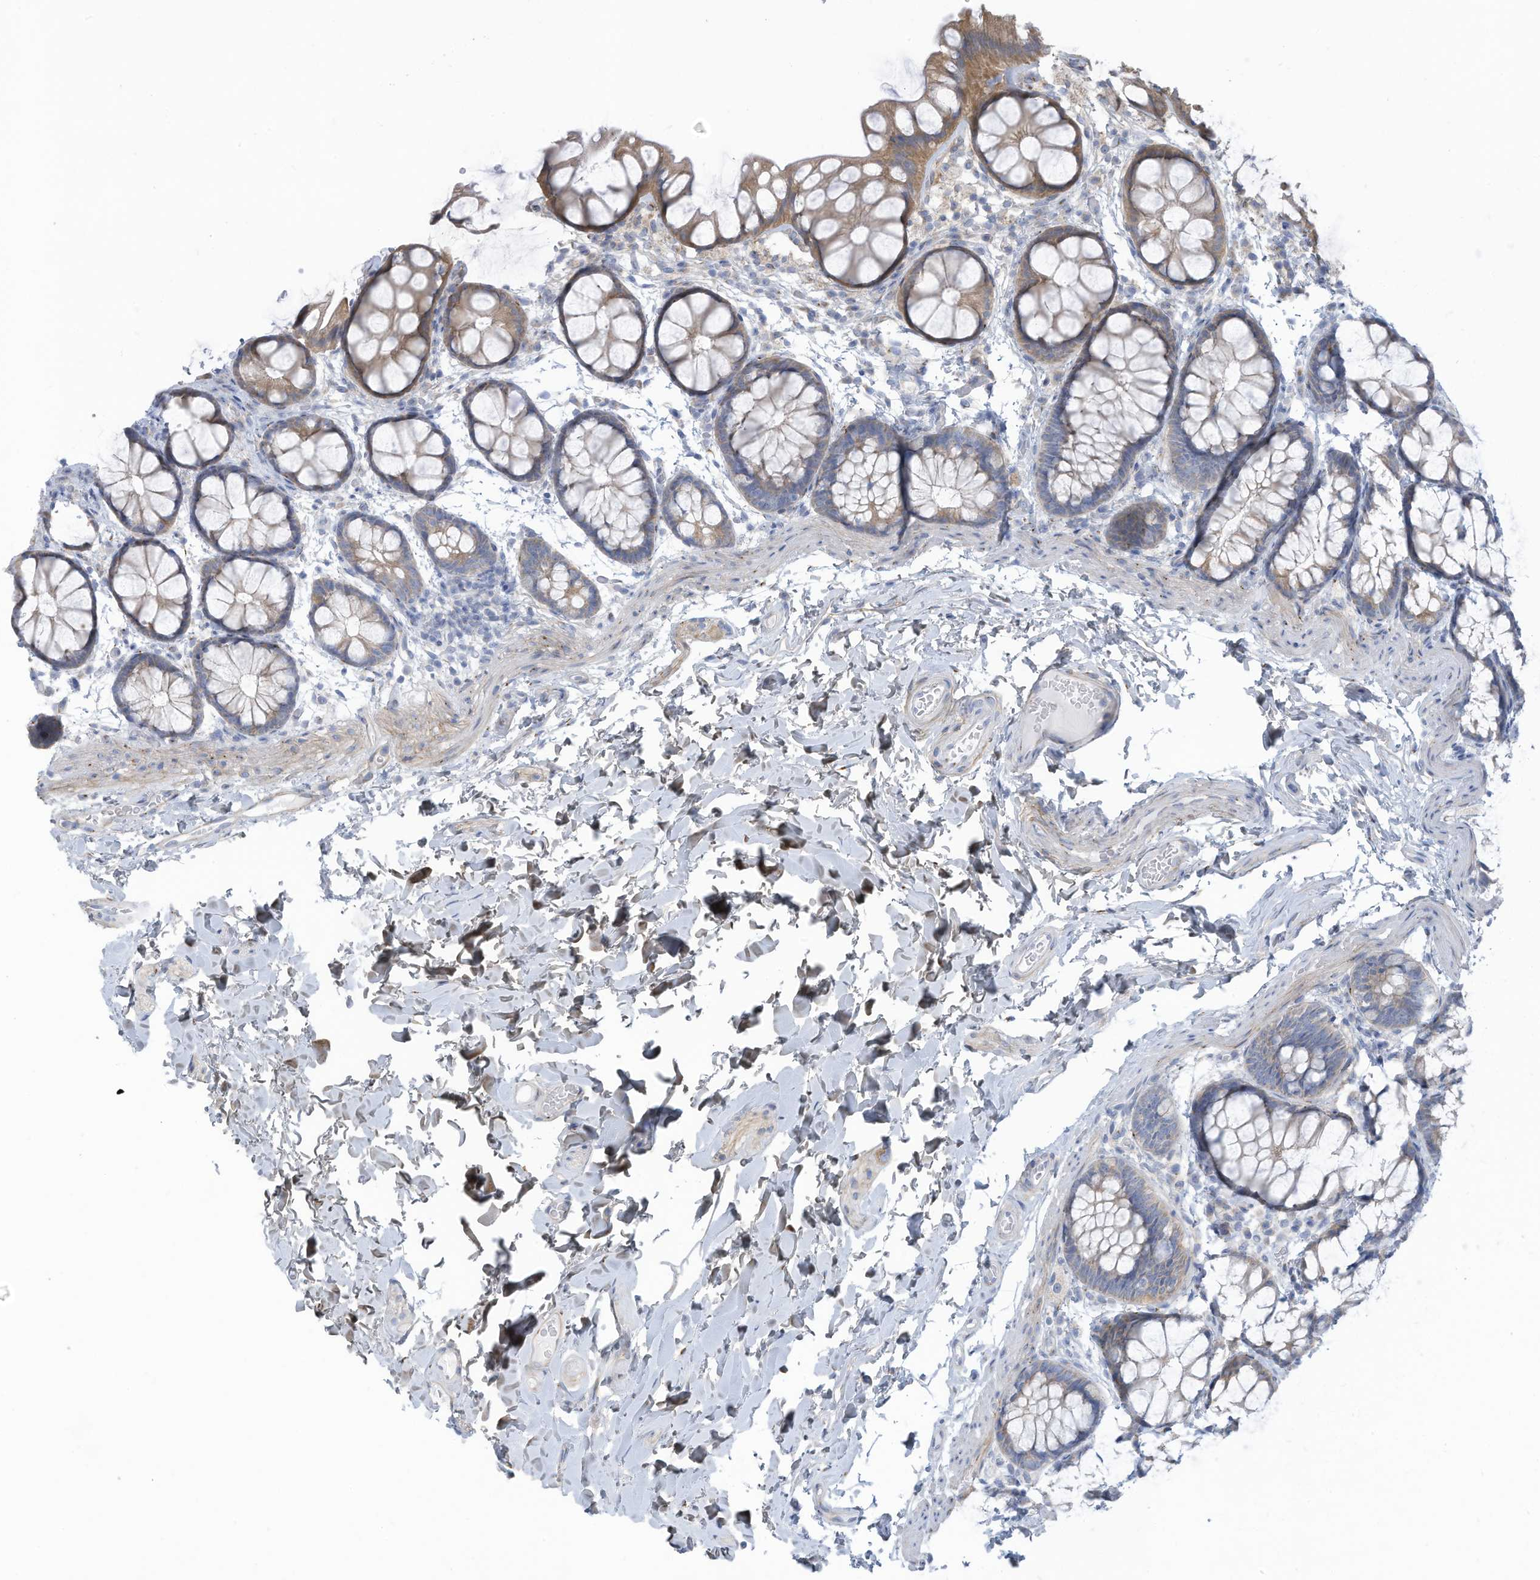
{"staining": {"intensity": "weak", "quantity": ">75%", "location": "cytoplasmic/membranous"}, "tissue": "colon", "cell_type": "Endothelial cells", "image_type": "normal", "snomed": [{"axis": "morphology", "description": "Normal tissue, NOS"}, {"axis": "topography", "description": "Colon"}], "caption": "DAB (3,3'-diaminobenzidine) immunohistochemical staining of unremarkable human colon exhibits weak cytoplasmic/membranous protein expression in about >75% of endothelial cells. The staining was performed using DAB, with brown indicating positive protein expression. Nuclei are stained blue with hematoxylin.", "gene": "TRMT2B", "patient": {"sex": "male", "age": 47}}